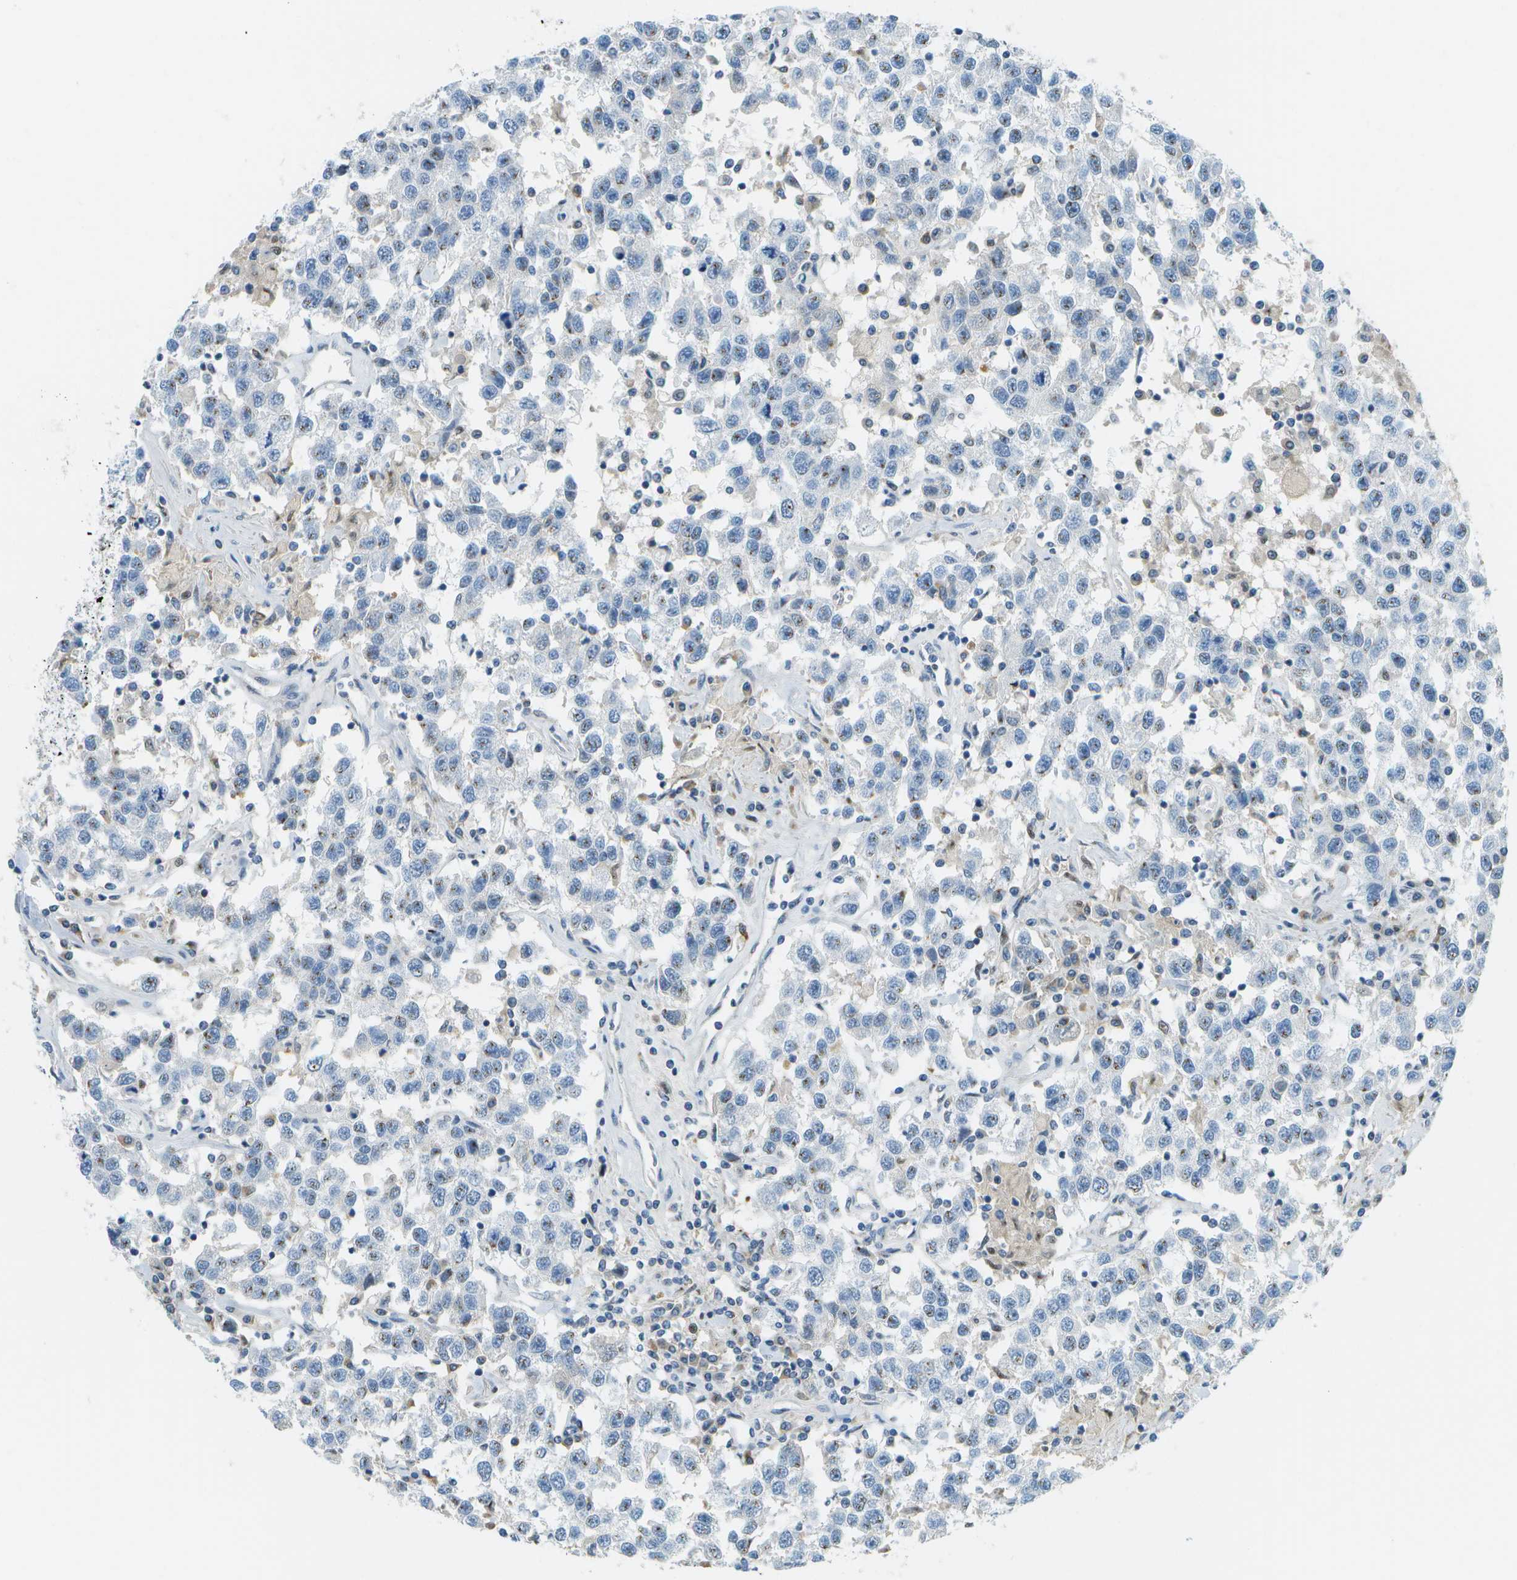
{"staining": {"intensity": "weak", "quantity": "<25%", "location": "cytoplasmic/membranous"}, "tissue": "testis cancer", "cell_type": "Tumor cells", "image_type": "cancer", "snomed": [{"axis": "morphology", "description": "Seminoma, NOS"}, {"axis": "topography", "description": "Testis"}], "caption": "Tumor cells are negative for brown protein staining in testis seminoma.", "gene": "PTGIS", "patient": {"sex": "male", "age": 41}}